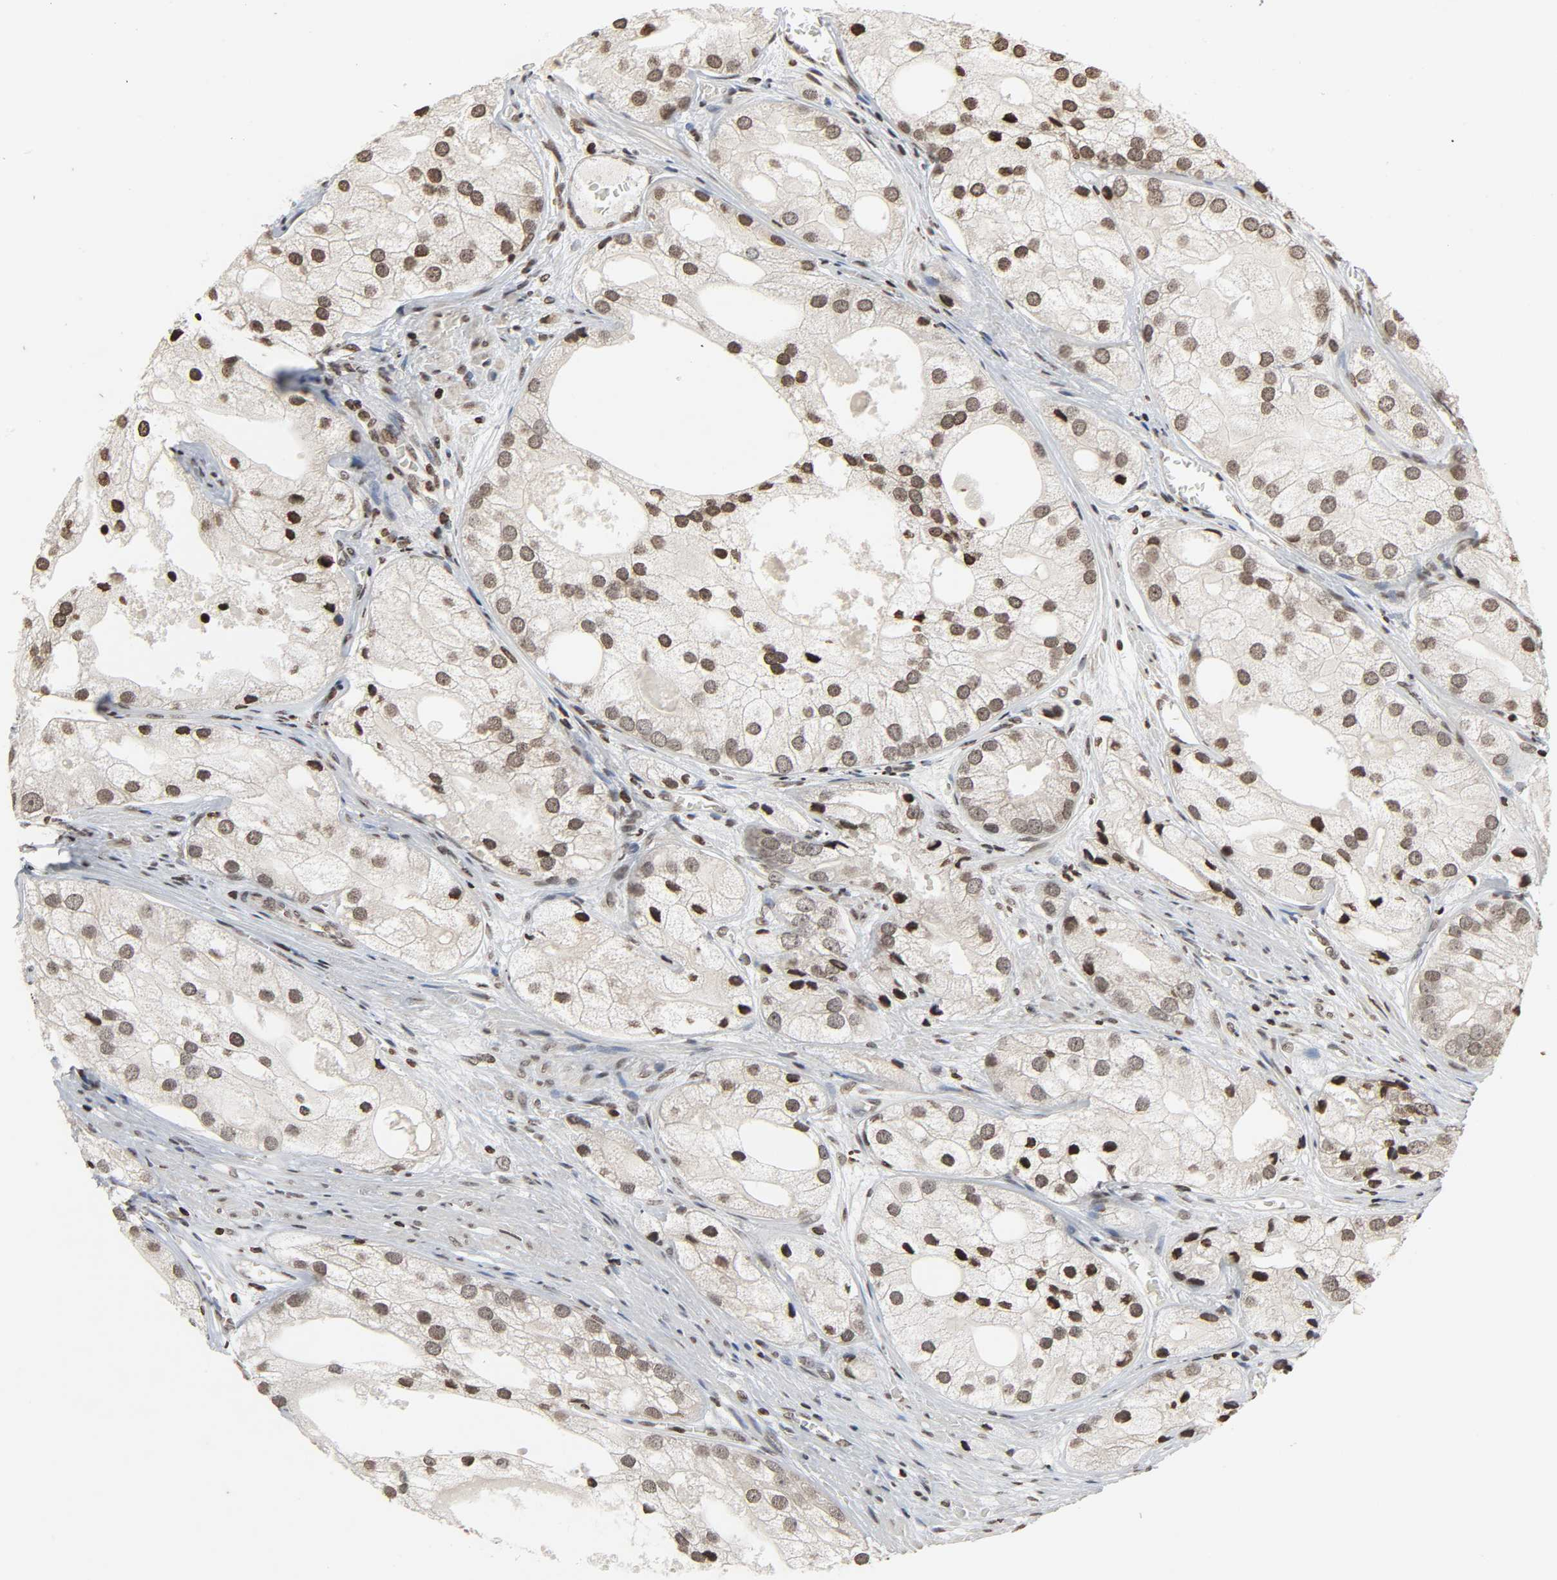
{"staining": {"intensity": "moderate", "quantity": ">75%", "location": "nuclear"}, "tissue": "prostate cancer", "cell_type": "Tumor cells", "image_type": "cancer", "snomed": [{"axis": "morphology", "description": "Adenocarcinoma, Low grade"}, {"axis": "topography", "description": "Prostate"}], "caption": "The image shows staining of prostate cancer (low-grade adenocarcinoma), revealing moderate nuclear protein expression (brown color) within tumor cells.", "gene": "ELAVL1", "patient": {"sex": "male", "age": 69}}